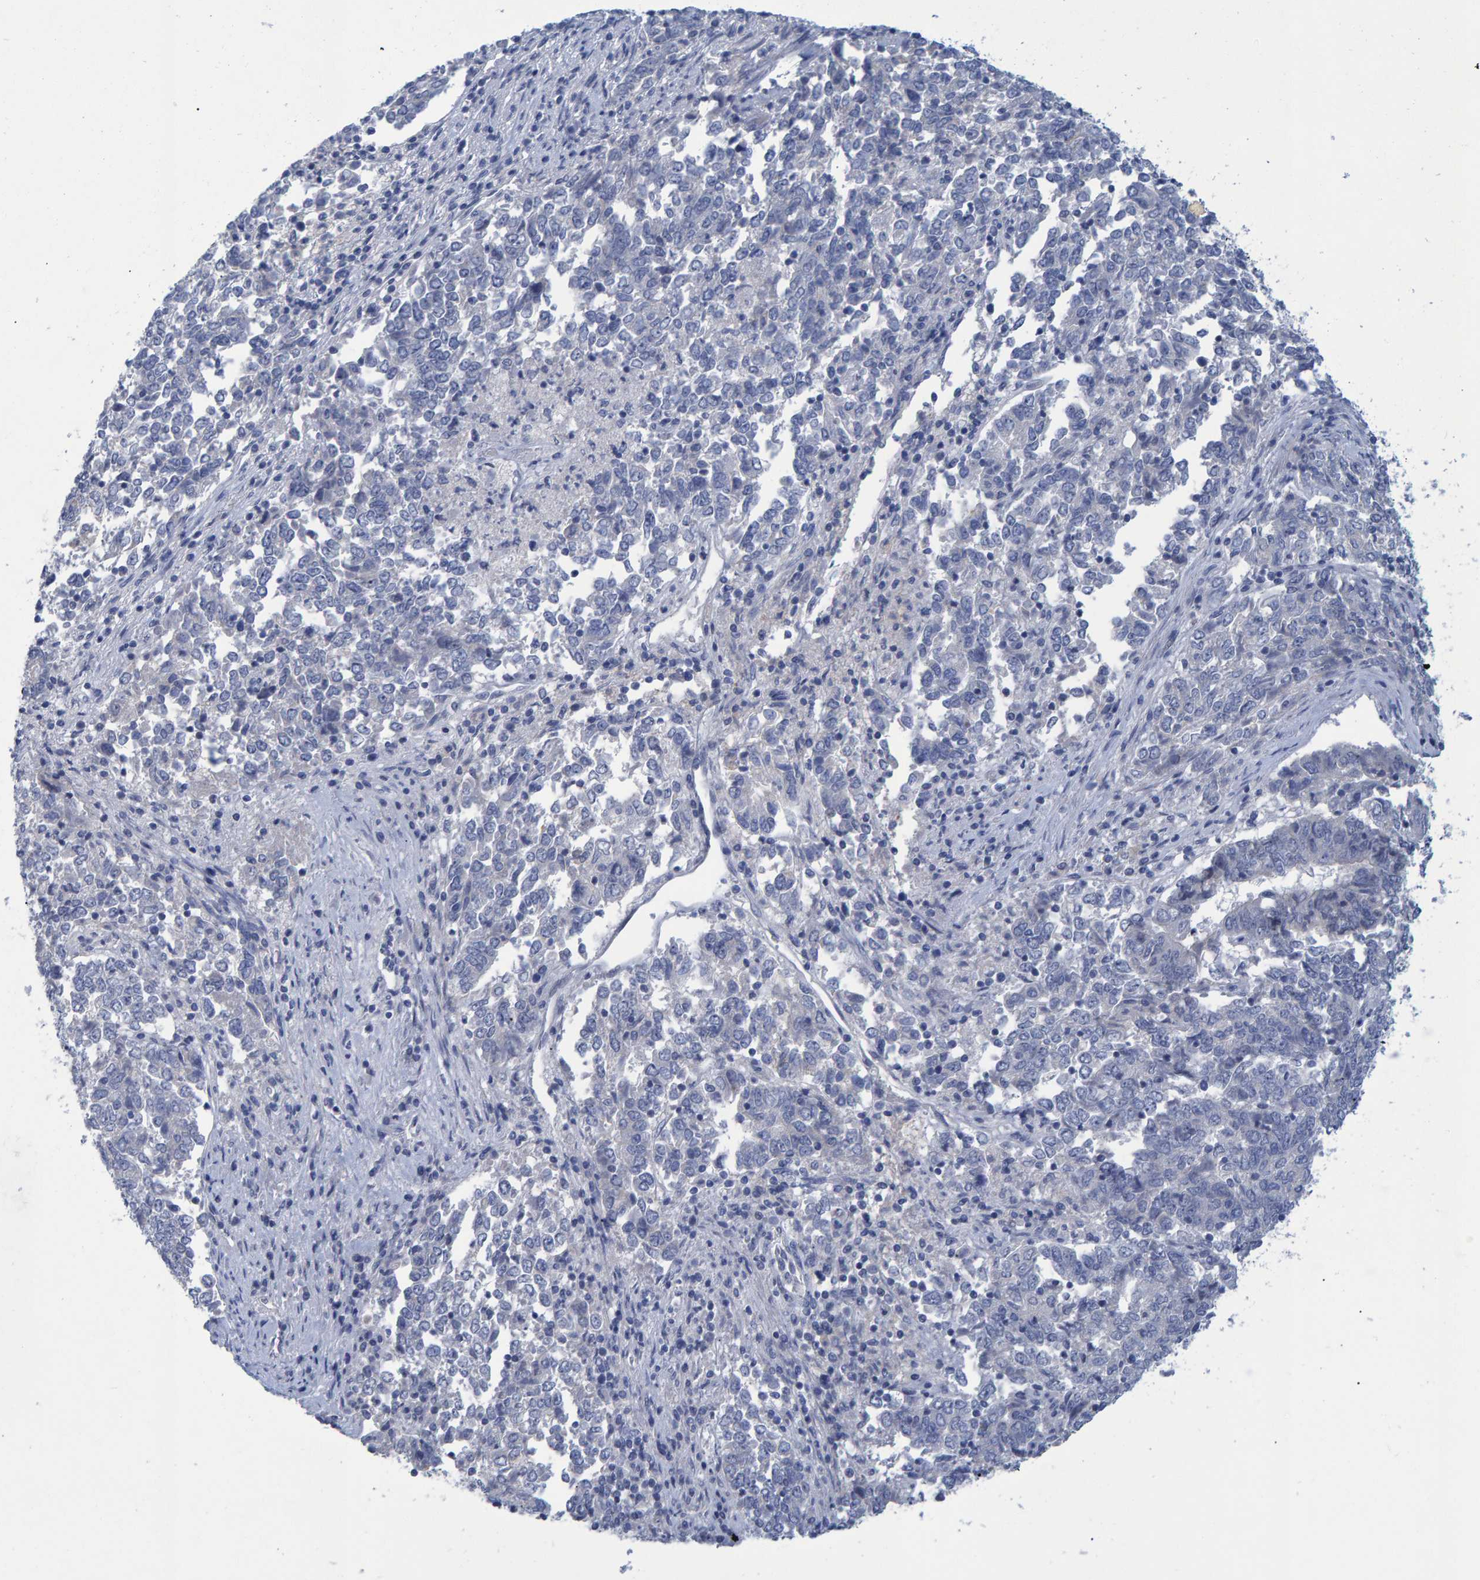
{"staining": {"intensity": "negative", "quantity": "none", "location": "none"}, "tissue": "endometrial cancer", "cell_type": "Tumor cells", "image_type": "cancer", "snomed": [{"axis": "morphology", "description": "Adenocarcinoma, NOS"}, {"axis": "topography", "description": "Endometrium"}], "caption": "Immunohistochemistry (IHC) of human endometrial cancer shows no staining in tumor cells.", "gene": "PROCA1", "patient": {"sex": "female", "age": 80}}